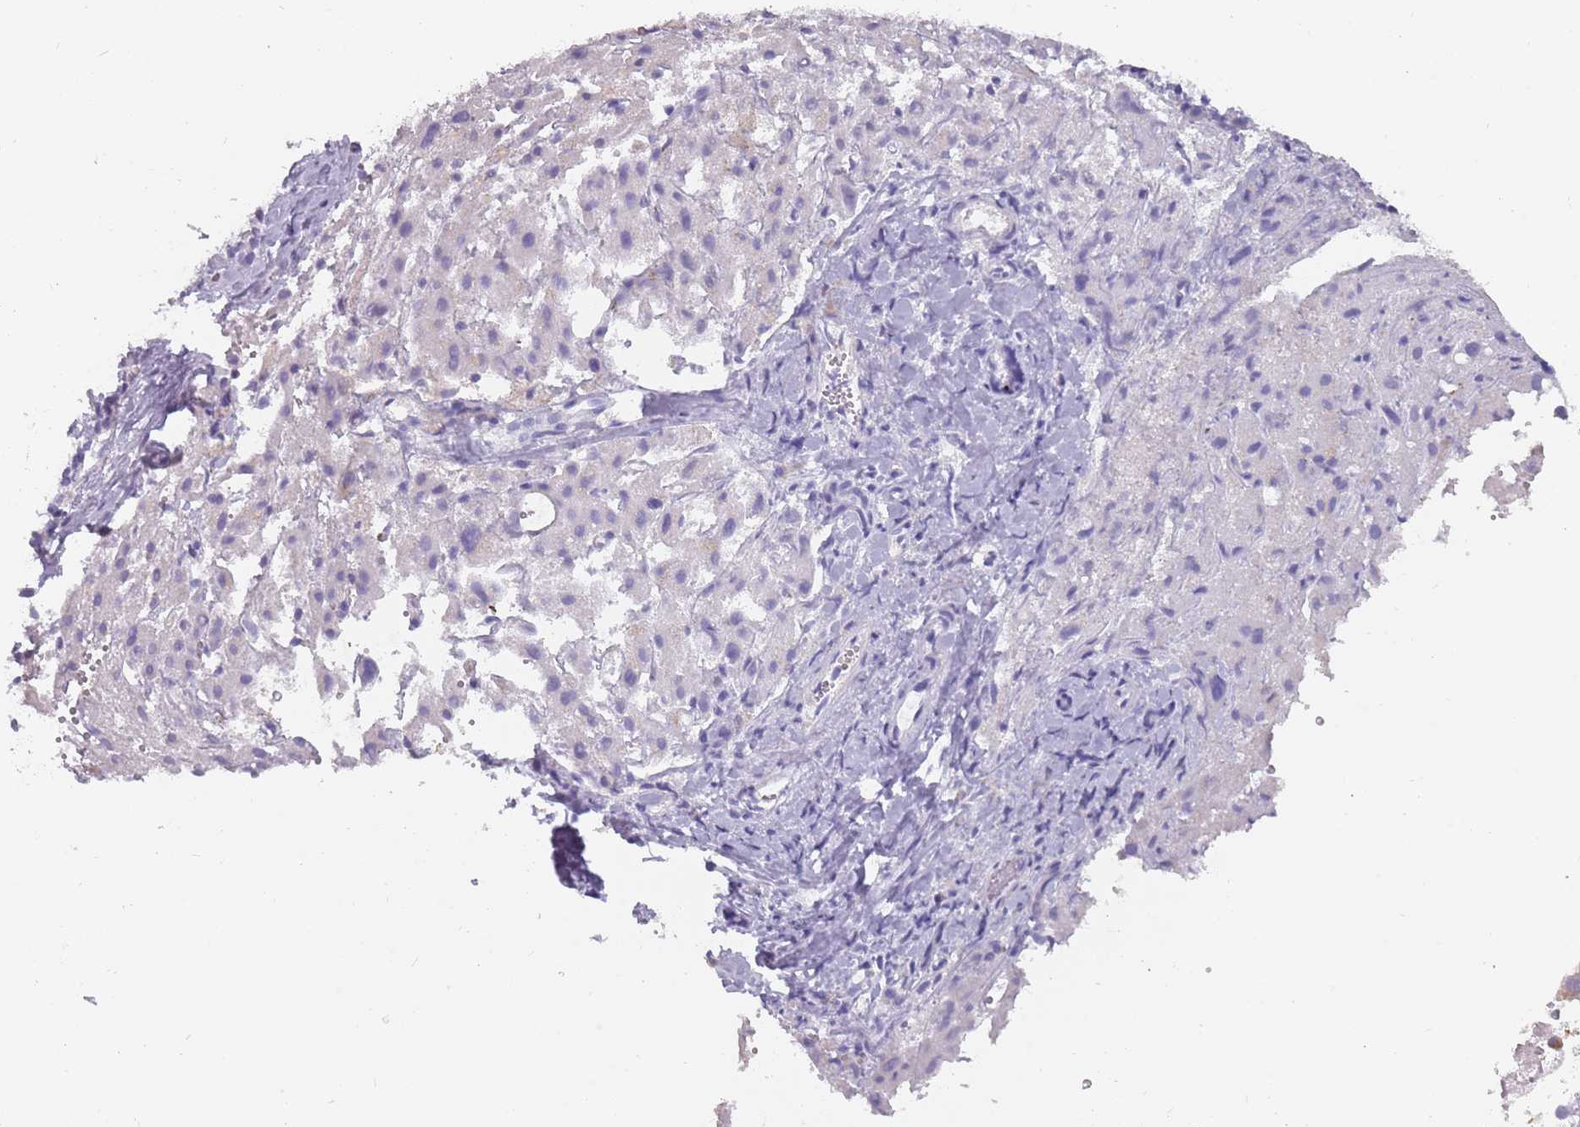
{"staining": {"intensity": "negative", "quantity": "none", "location": "none"}, "tissue": "liver cancer", "cell_type": "Tumor cells", "image_type": "cancer", "snomed": [{"axis": "morphology", "description": "Carcinoma, Hepatocellular, NOS"}, {"axis": "topography", "description": "Liver"}], "caption": "DAB (3,3'-diaminobenzidine) immunohistochemical staining of hepatocellular carcinoma (liver) shows no significant expression in tumor cells.", "gene": "DDX4", "patient": {"sex": "female", "age": 58}}